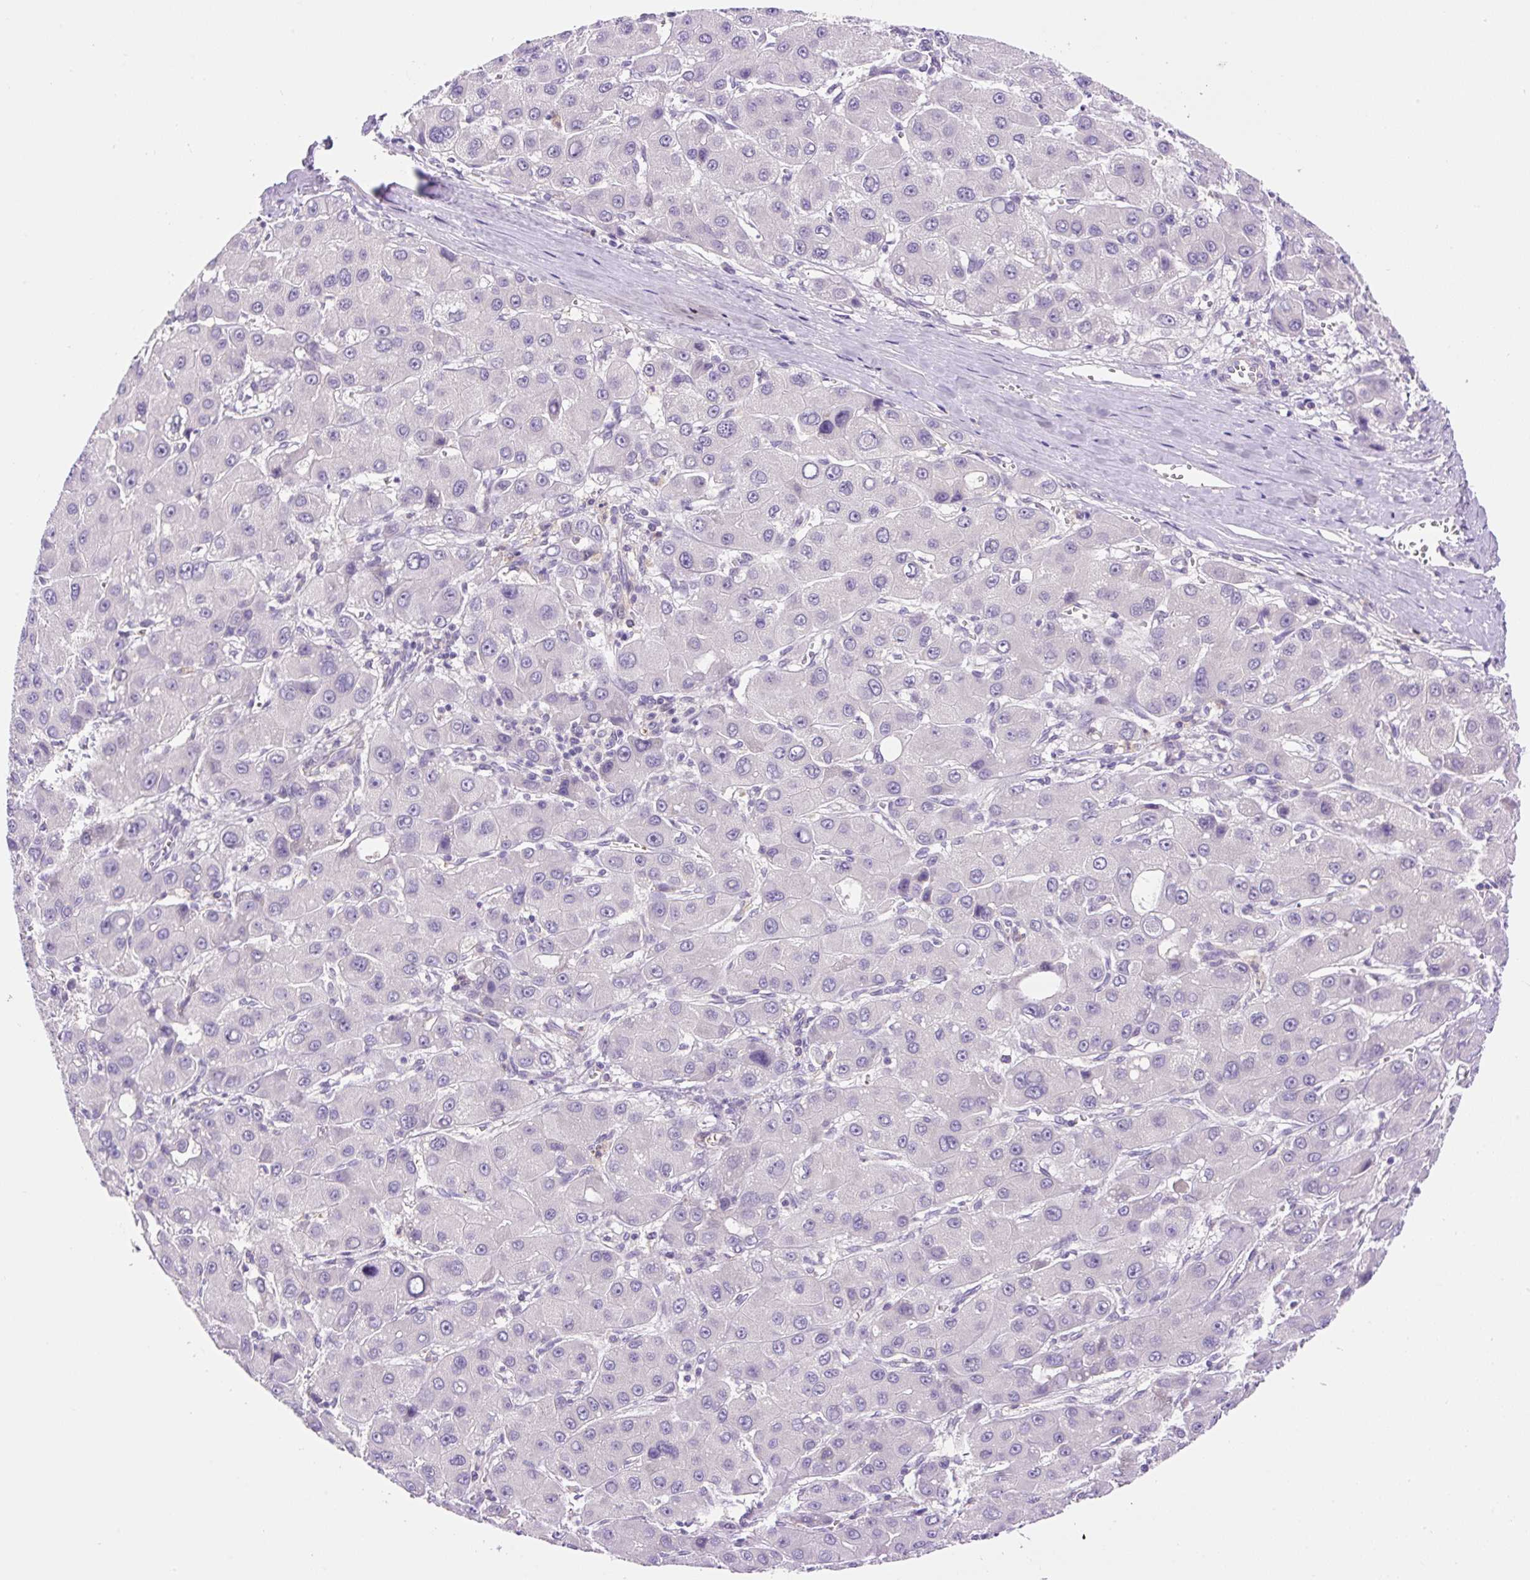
{"staining": {"intensity": "negative", "quantity": "none", "location": "none"}, "tissue": "liver cancer", "cell_type": "Tumor cells", "image_type": "cancer", "snomed": [{"axis": "morphology", "description": "Carcinoma, Hepatocellular, NOS"}, {"axis": "topography", "description": "Liver"}], "caption": "Immunohistochemical staining of hepatocellular carcinoma (liver) reveals no significant expression in tumor cells.", "gene": "LHFPL5", "patient": {"sex": "male", "age": 55}}